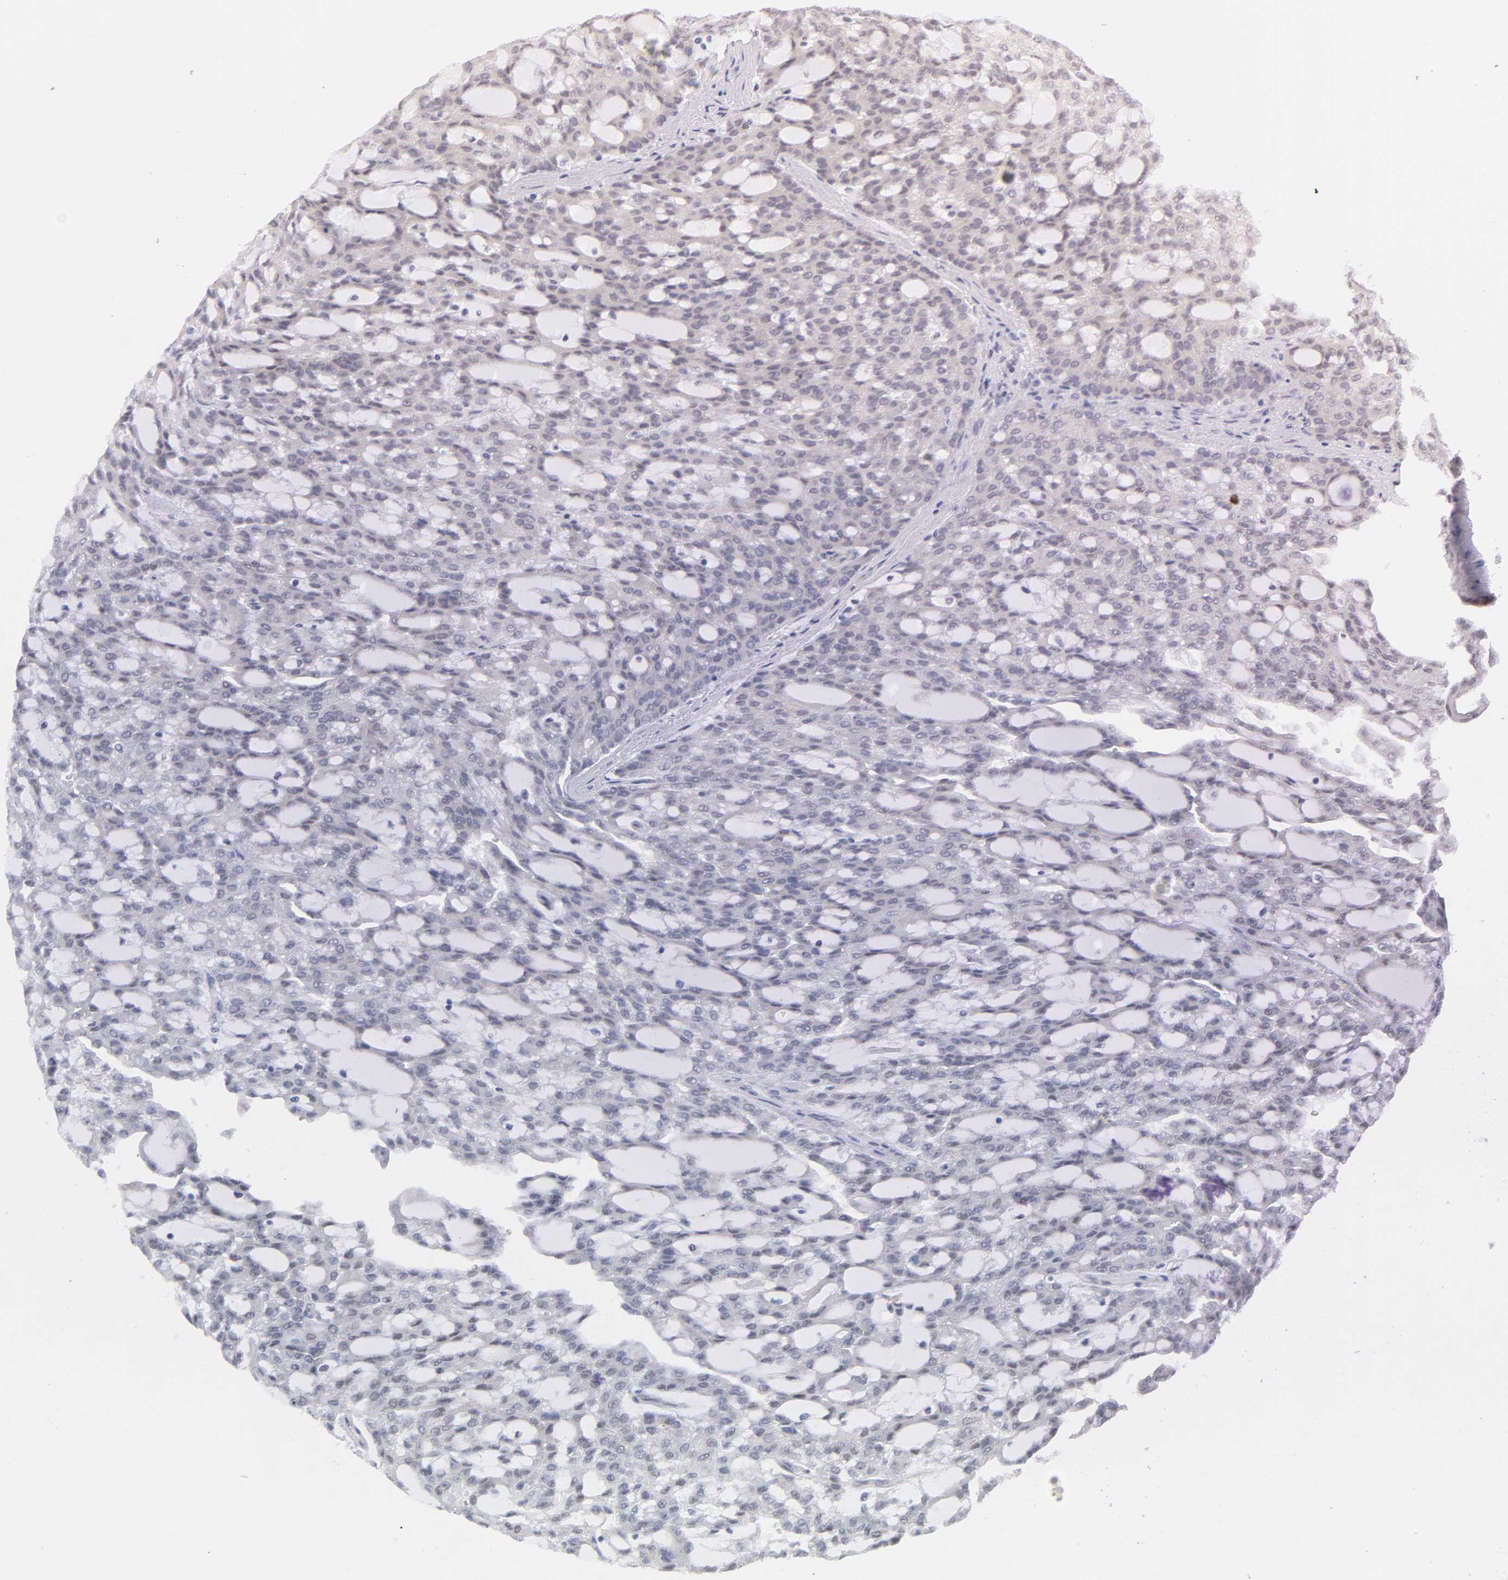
{"staining": {"intensity": "negative", "quantity": "none", "location": "none"}, "tissue": "renal cancer", "cell_type": "Tumor cells", "image_type": "cancer", "snomed": [{"axis": "morphology", "description": "Adenocarcinoma, NOS"}, {"axis": "topography", "description": "Kidney"}], "caption": "DAB (3,3'-diaminobenzidine) immunohistochemical staining of adenocarcinoma (renal) demonstrates no significant positivity in tumor cells.", "gene": "ZKSCAN8", "patient": {"sex": "male", "age": 63}}